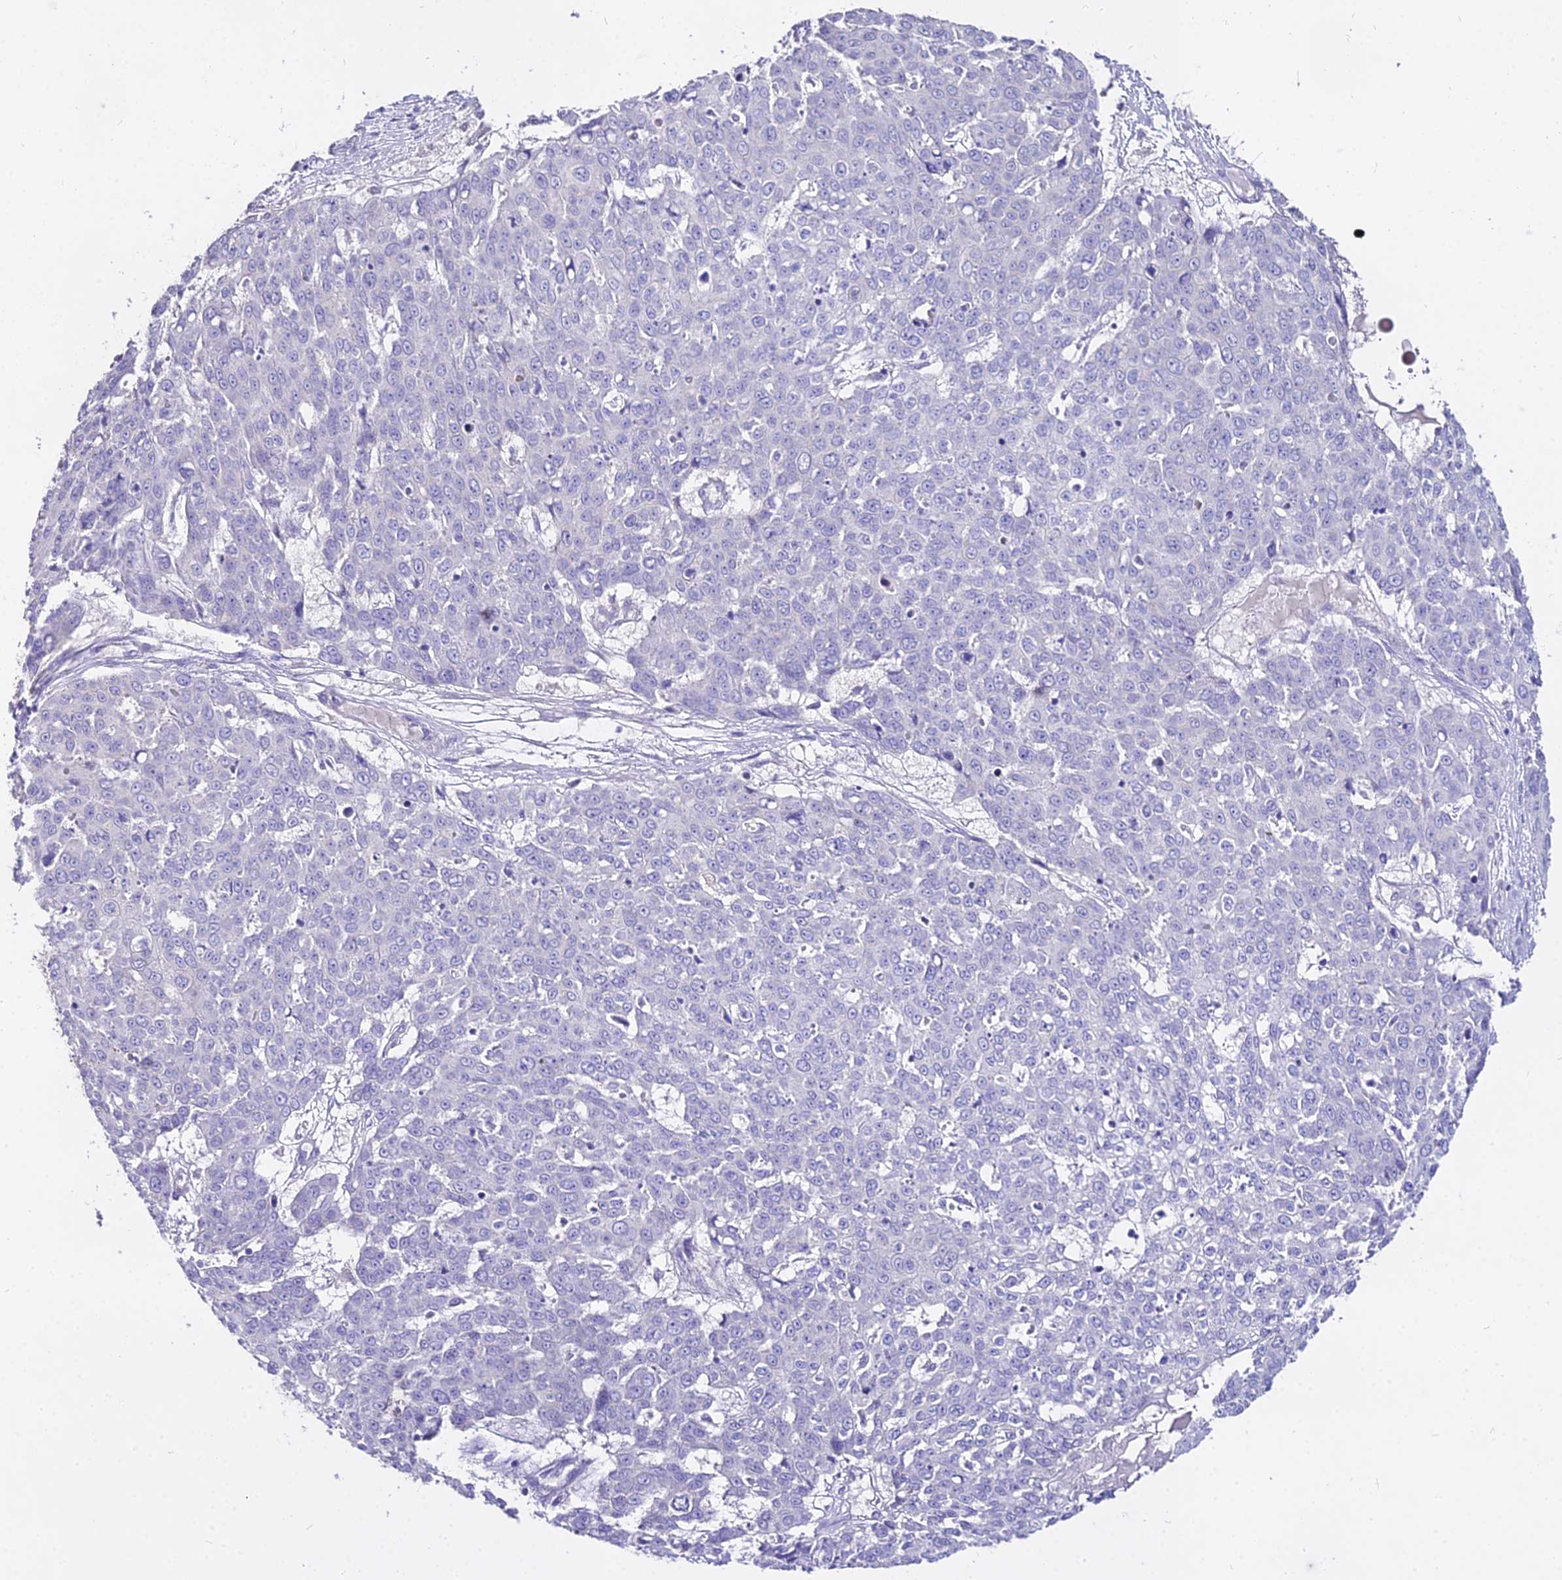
{"staining": {"intensity": "negative", "quantity": "none", "location": "none"}, "tissue": "skin cancer", "cell_type": "Tumor cells", "image_type": "cancer", "snomed": [{"axis": "morphology", "description": "Squamous cell carcinoma, NOS"}, {"axis": "topography", "description": "Skin"}], "caption": "Tumor cells are negative for brown protein staining in skin cancer (squamous cell carcinoma).", "gene": "GLYAT", "patient": {"sex": "male", "age": 71}}